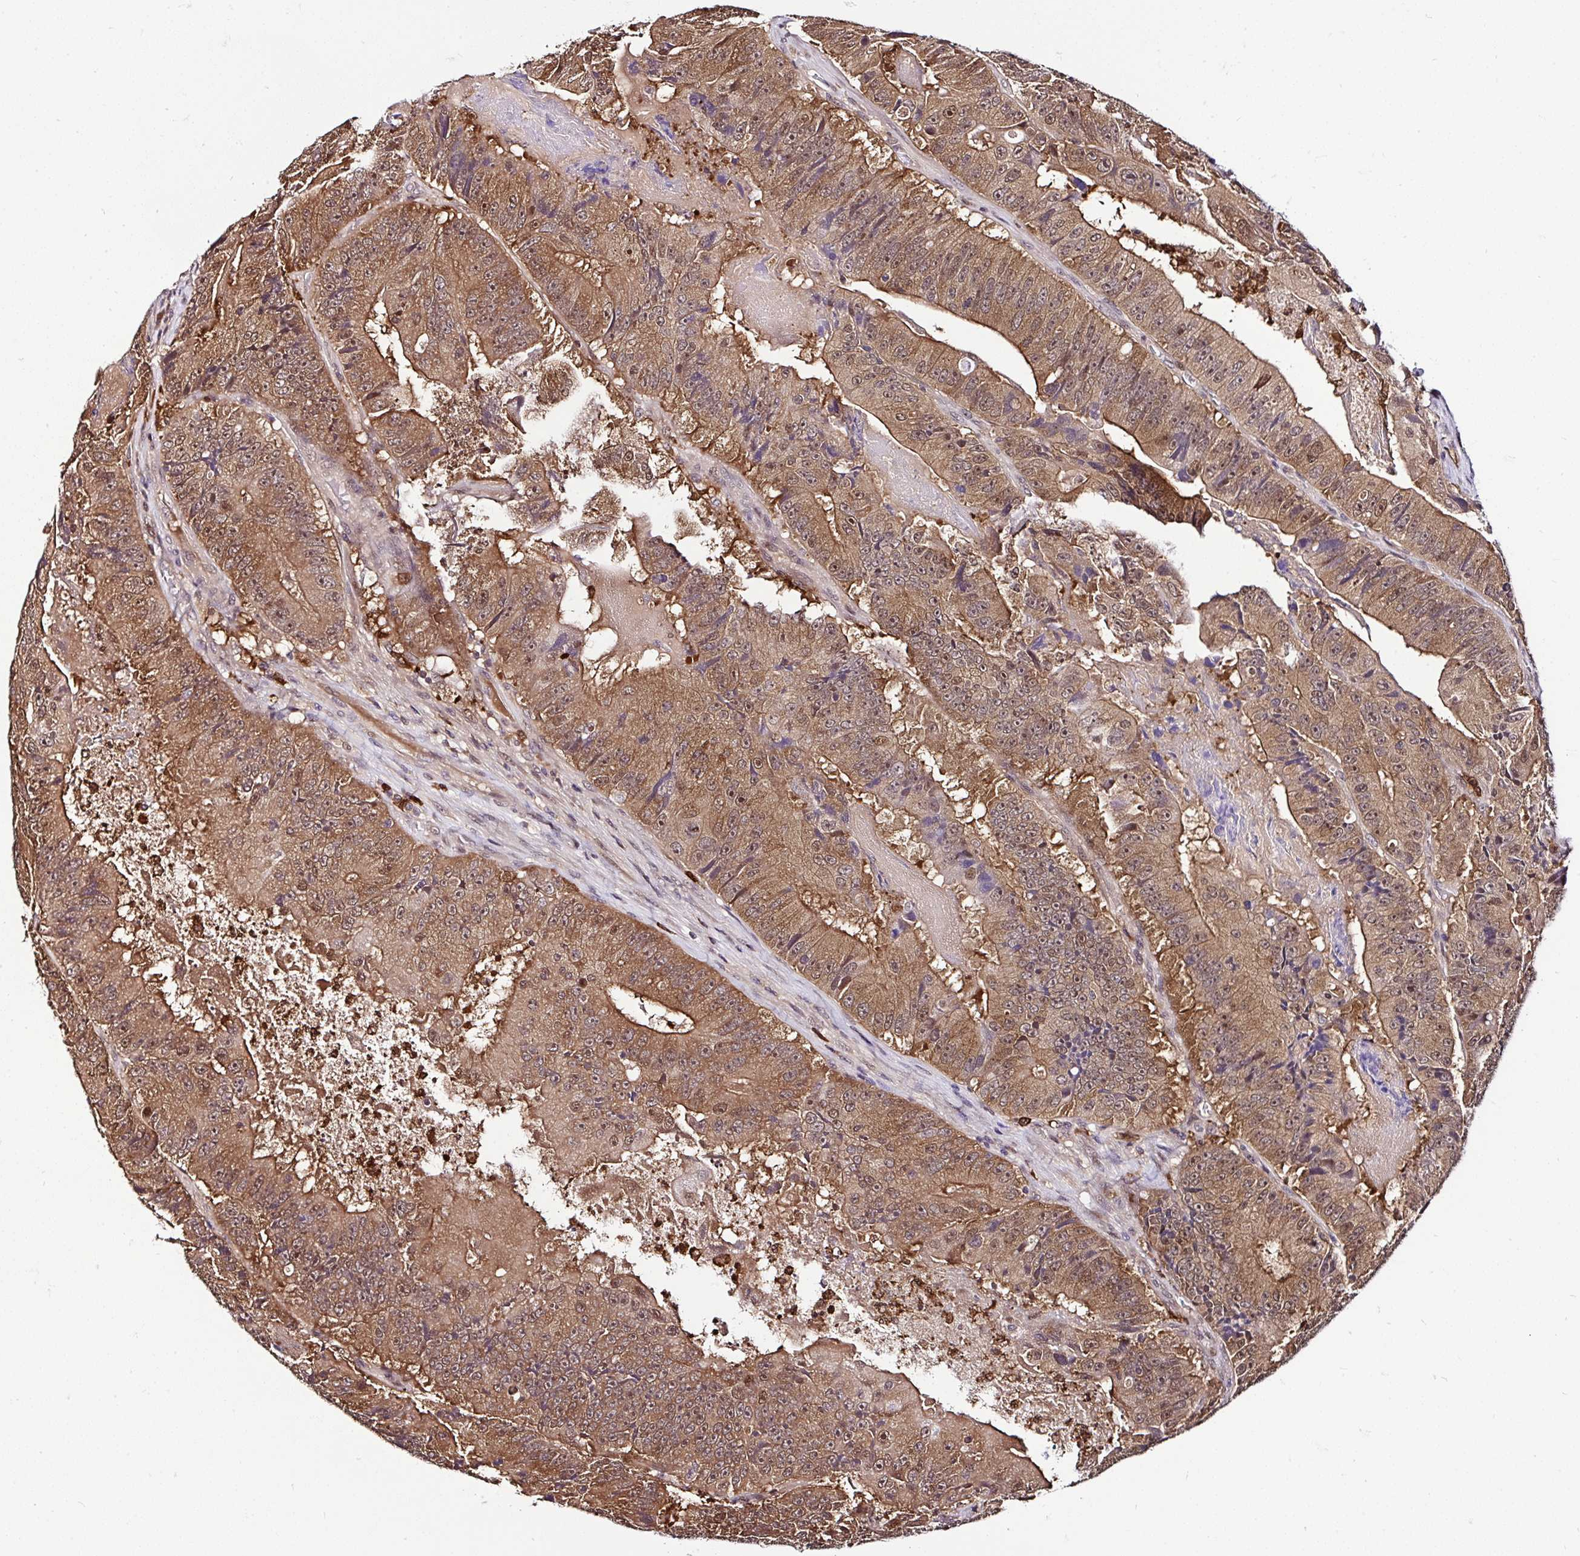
{"staining": {"intensity": "moderate", "quantity": ">75%", "location": "cytoplasmic/membranous,nuclear"}, "tissue": "colorectal cancer", "cell_type": "Tumor cells", "image_type": "cancer", "snomed": [{"axis": "morphology", "description": "Adenocarcinoma, NOS"}, {"axis": "topography", "description": "Colon"}], "caption": "The histopathology image shows staining of colorectal cancer (adenocarcinoma), revealing moderate cytoplasmic/membranous and nuclear protein staining (brown color) within tumor cells.", "gene": "PIN4", "patient": {"sex": "female", "age": 86}}